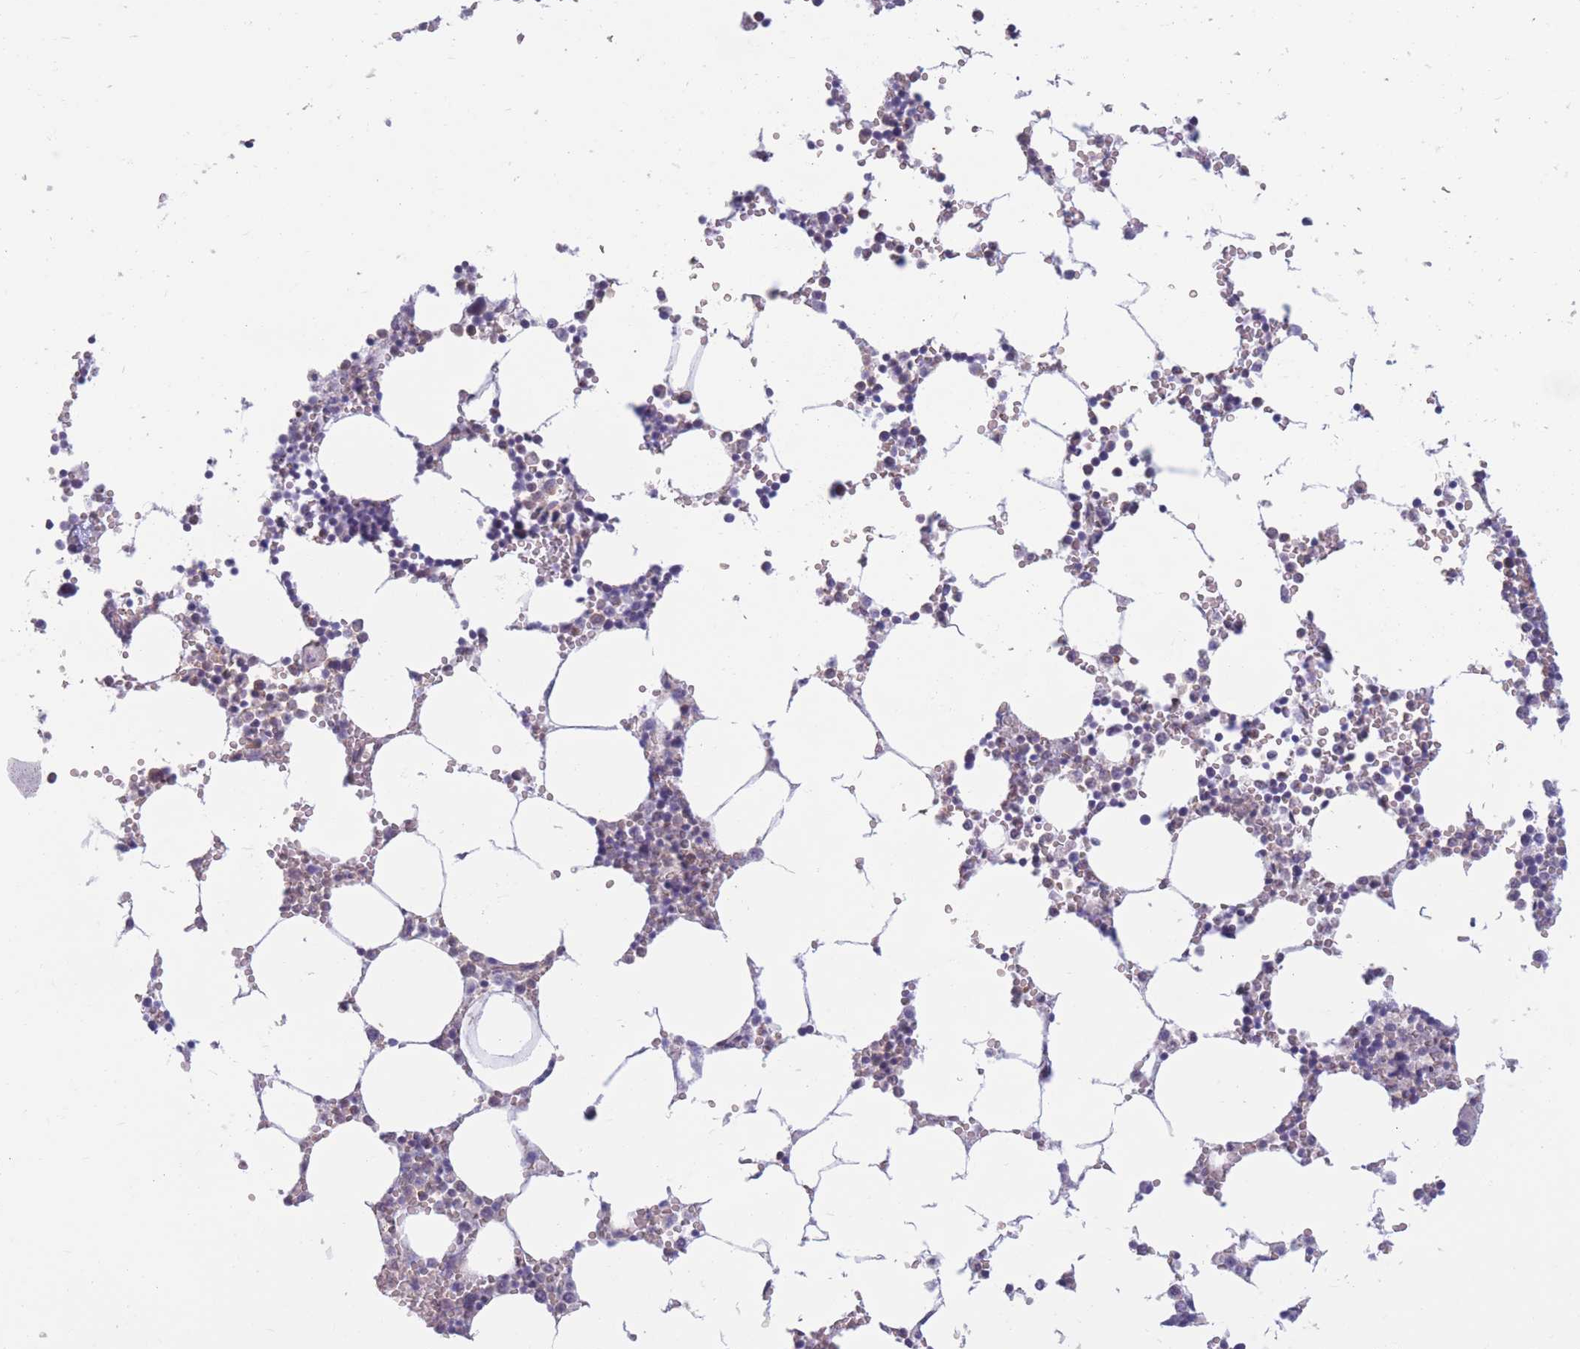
{"staining": {"intensity": "negative", "quantity": "none", "location": "none"}, "tissue": "bone marrow", "cell_type": "Hematopoietic cells", "image_type": "normal", "snomed": [{"axis": "morphology", "description": "Normal tissue, NOS"}, {"axis": "topography", "description": "Bone marrow"}], "caption": "Bone marrow was stained to show a protein in brown. There is no significant positivity in hematopoietic cells. (DAB (3,3'-diaminobenzidine) immunohistochemistry with hematoxylin counter stain).", "gene": "PODXL", "patient": {"sex": "female", "age": 64}}